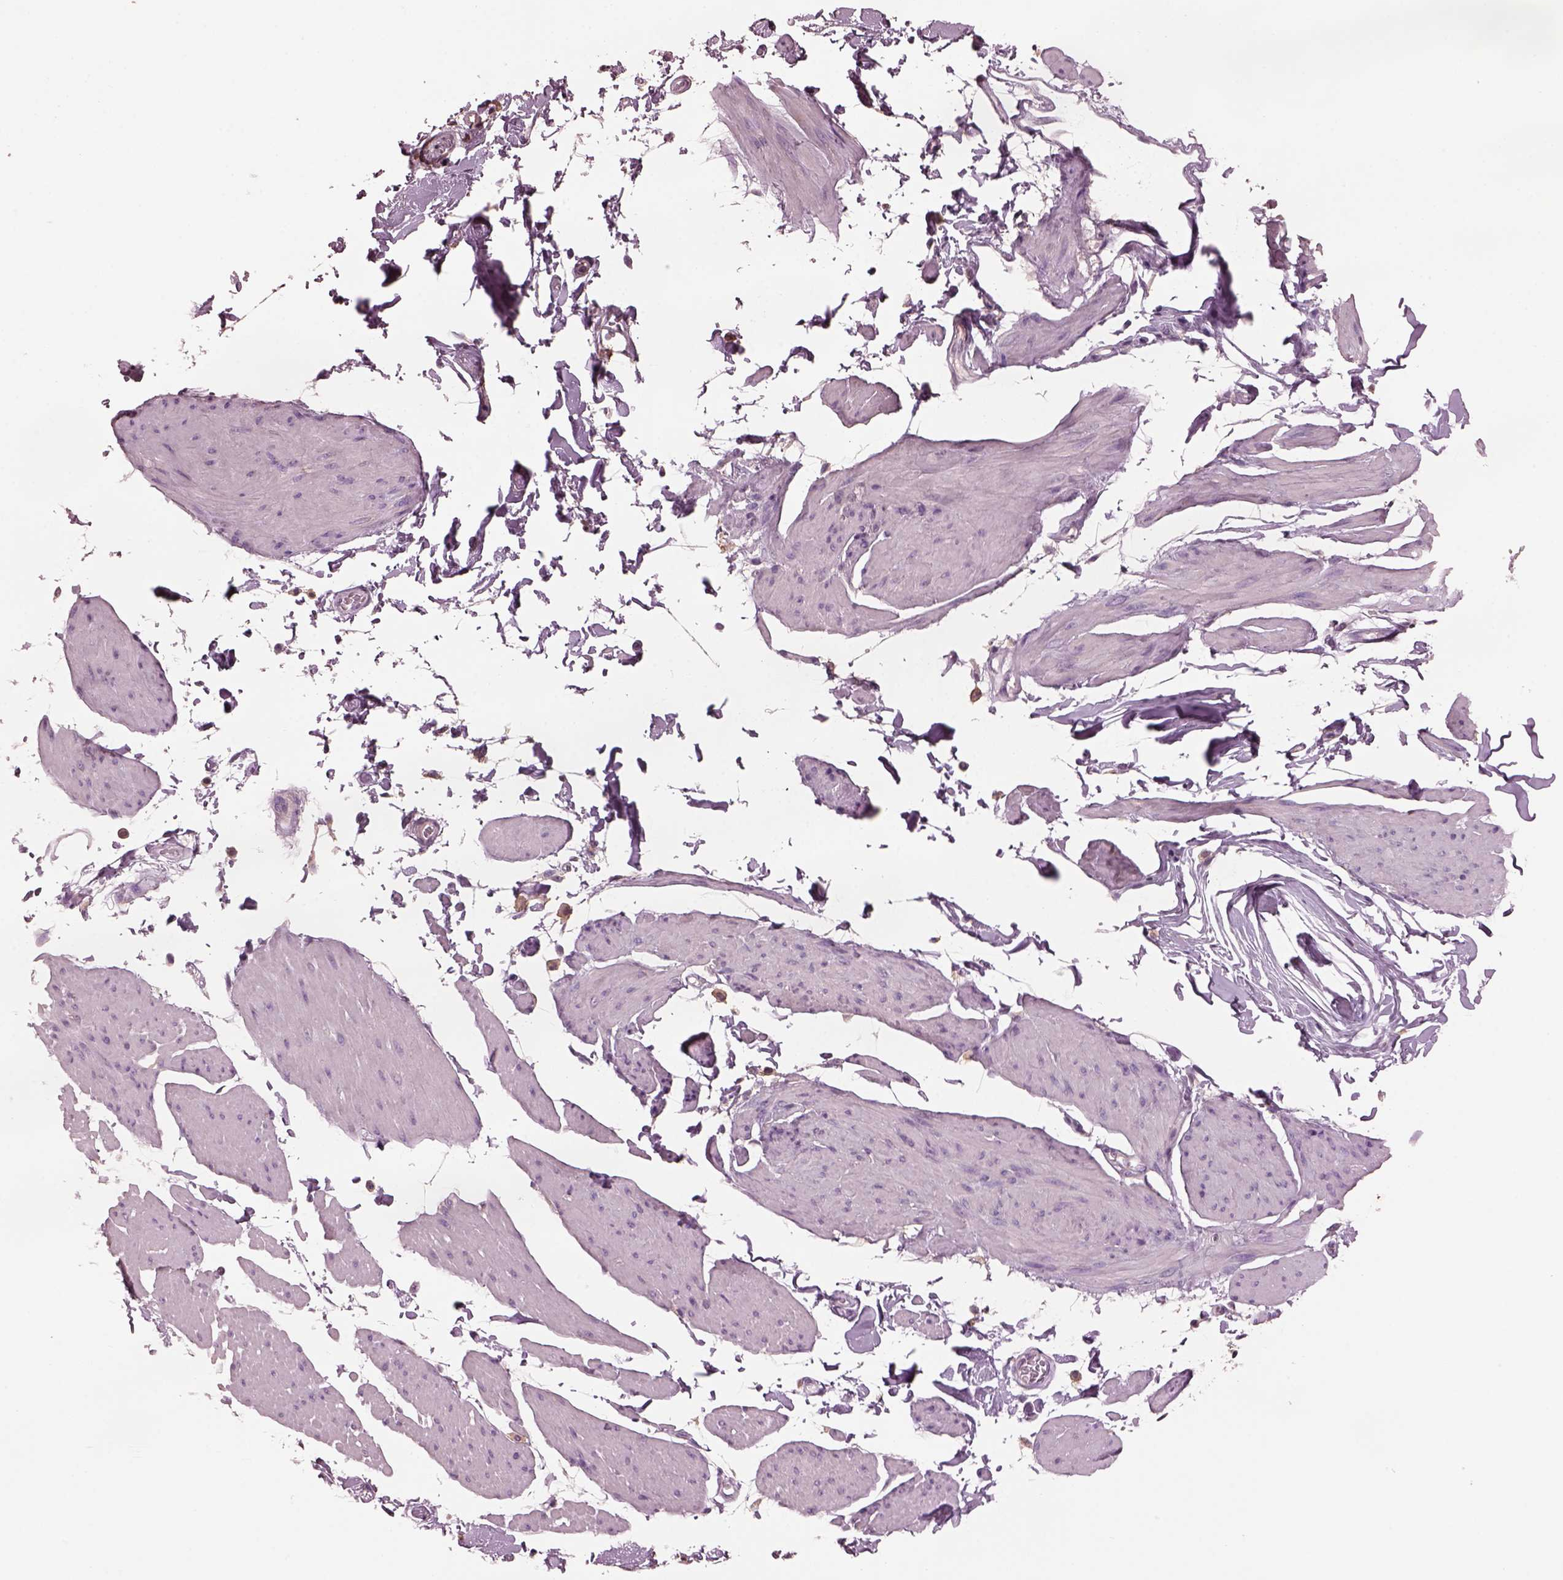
{"staining": {"intensity": "negative", "quantity": "none", "location": "none"}, "tissue": "smooth muscle", "cell_type": "Smooth muscle cells", "image_type": "normal", "snomed": [{"axis": "morphology", "description": "Normal tissue, NOS"}, {"axis": "topography", "description": "Adipose tissue"}, {"axis": "topography", "description": "Smooth muscle"}, {"axis": "topography", "description": "Peripheral nerve tissue"}], "caption": "High power microscopy photomicrograph of an immunohistochemistry micrograph of normal smooth muscle, revealing no significant staining in smooth muscle cells.", "gene": "SRI", "patient": {"sex": "male", "age": 83}}